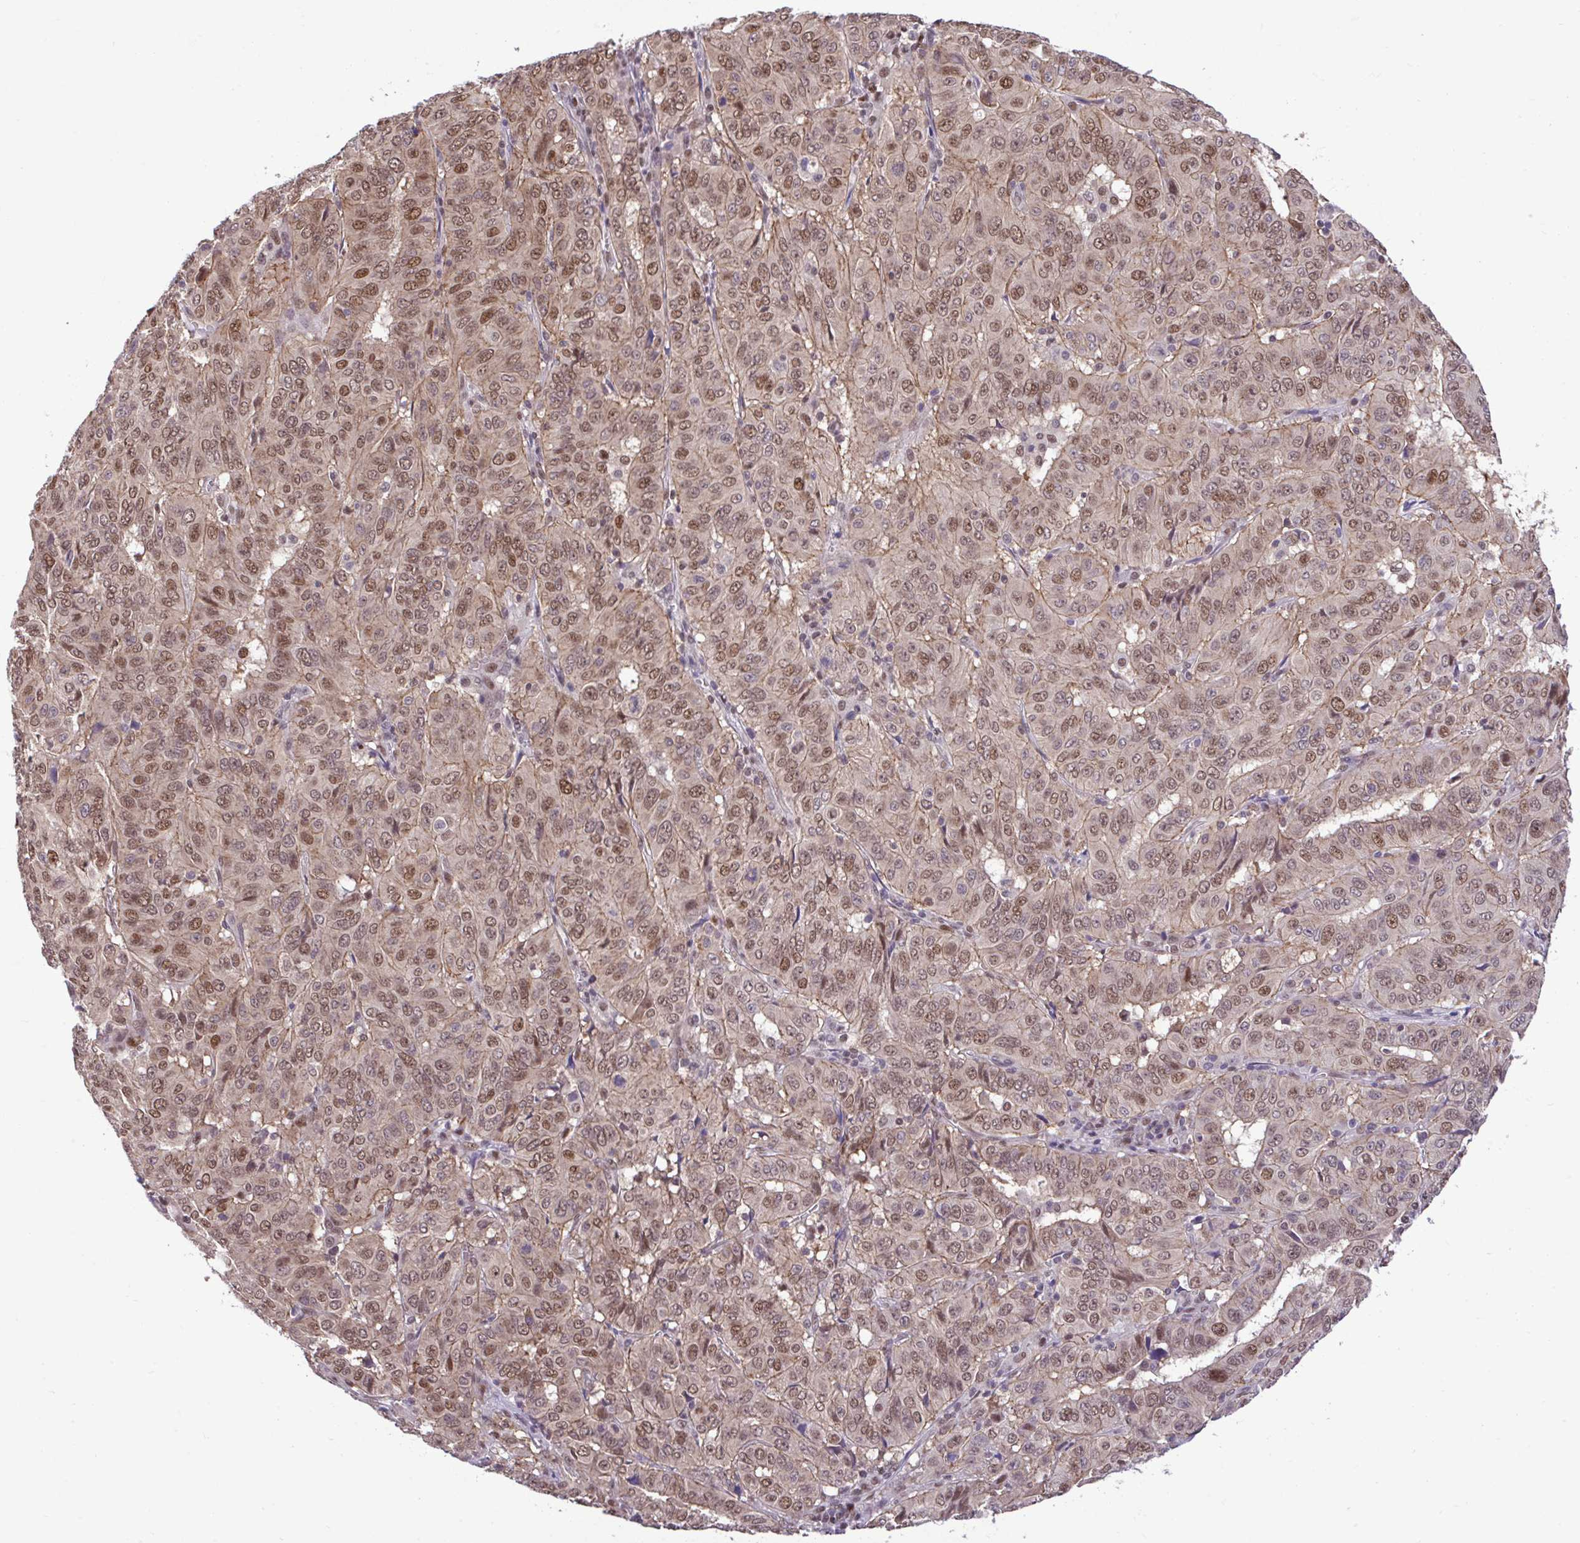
{"staining": {"intensity": "moderate", "quantity": ">75%", "location": "nuclear"}, "tissue": "pancreatic cancer", "cell_type": "Tumor cells", "image_type": "cancer", "snomed": [{"axis": "morphology", "description": "Adenocarcinoma, NOS"}, {"axis": "topography", "description": "Pancreas"}], "caption": "Tumor cells demonstrate medium levels of moderate nuclear staining in about >75% of cells in human pancreatic cancer (adenocarcinoma). (Stains: DAB in brown, nuclei in blue, Microscopy: brightfield microscopy at high magnification).", "gene": "GLIS3", "patient": {"sex": "male", "age": 63}}